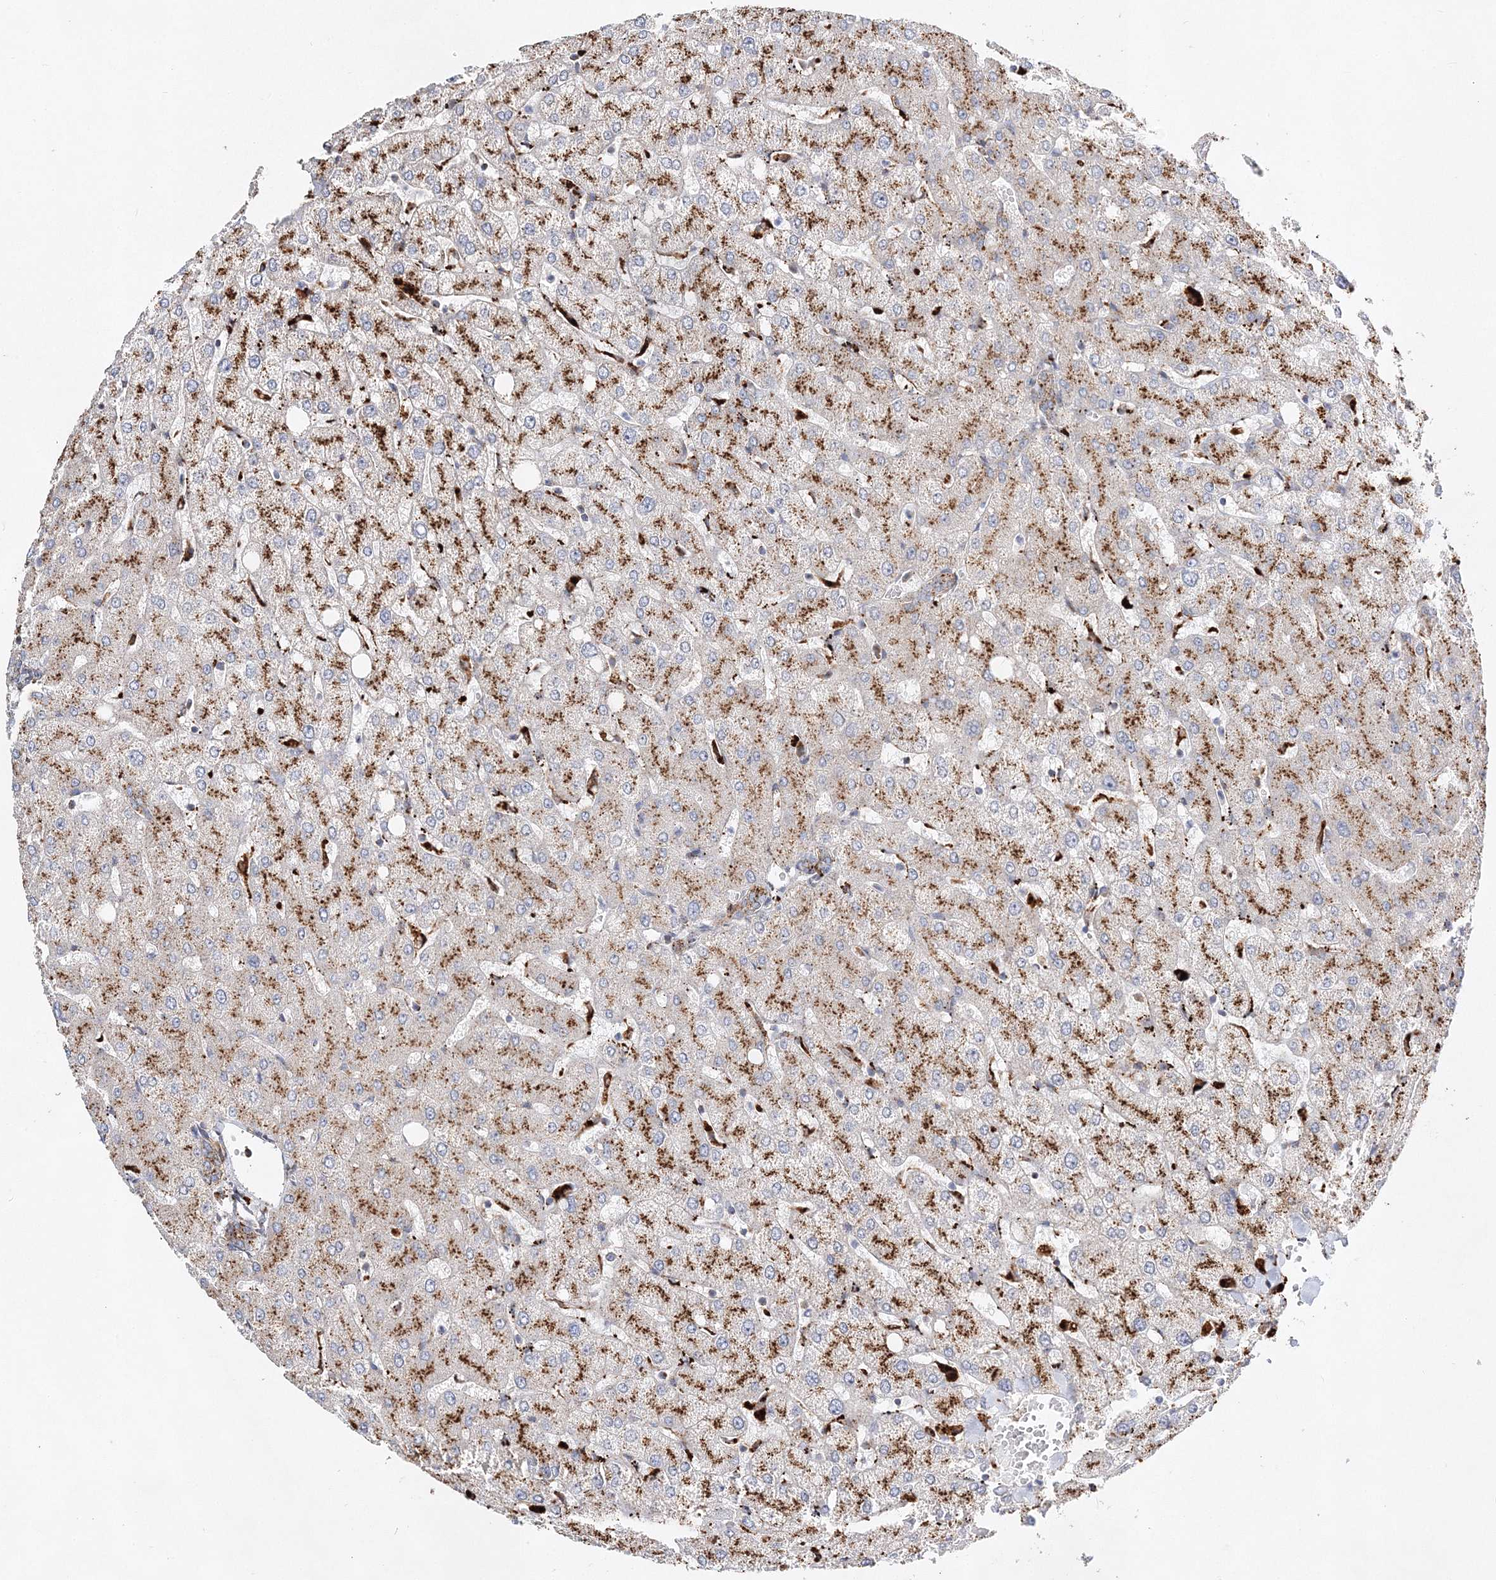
{"staining": {"intensity": "moderate", "quantity": ">75%", "location": "cytoplasmic/membranous"}, "tissue": "liver", "cell_type": "Cholangiocytes", "image_type": "normal", "snomed": [{"axis": "morphology", "description": "Normal tissue, NOS"}, {"axis": "topography", "description": "Liver"}], "caption": "Liver stained with immunohistochemistry shows moderate cytoplasmic/membranous expression in about >75% of cholangiocytes. (brown staining indicates protein expression, while blue staining denotes nuclei).", "gene": "C3orf38", "patient": {"sex": "female", "age": 54}}